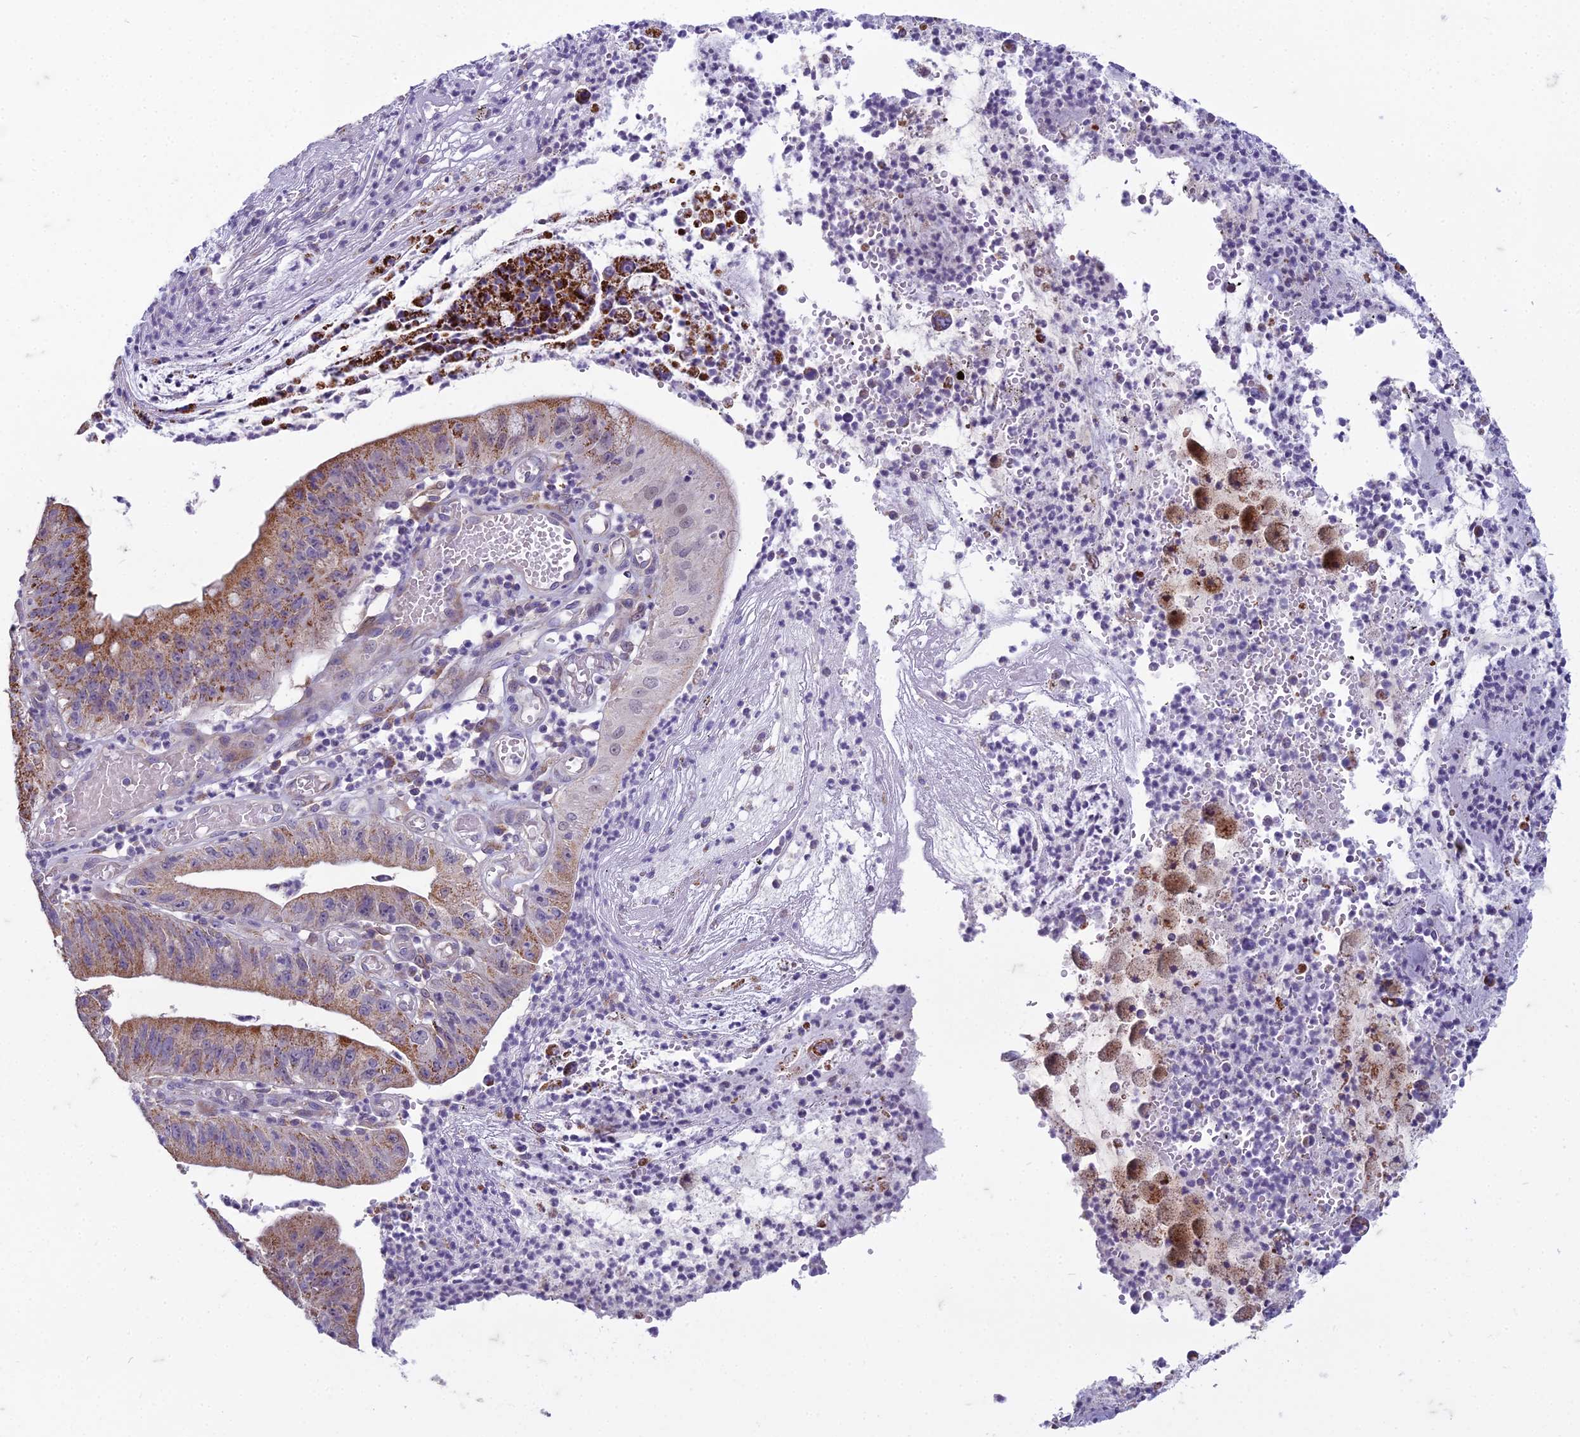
{"staining": {"intensity": "strong", "quantity": ">75%", "location": "cytoplasmic/membranous"}, "tissue": "stomach cancer", "cell_type": "Tumor cells", "image_type": "cancer", "snomed": [{"axis": "morphology", "description": "Adenocarcinoma, NOS"}, {"axis": "topography", "description": "Stomach"}], "caption": "High-magnification brightfield microscopy of stomach cancer stained with DAB (3,3'-diaminobenzidine) (brown) and counterstained with hematoxylin (blue). tumor cells exhibit strong cytoplasmic/membranous expression is seen in approximately>75% of cells. Nuclei are stained in blue.", "gene": "DUS2", "patient": {"sex": "male", "age": 59}}